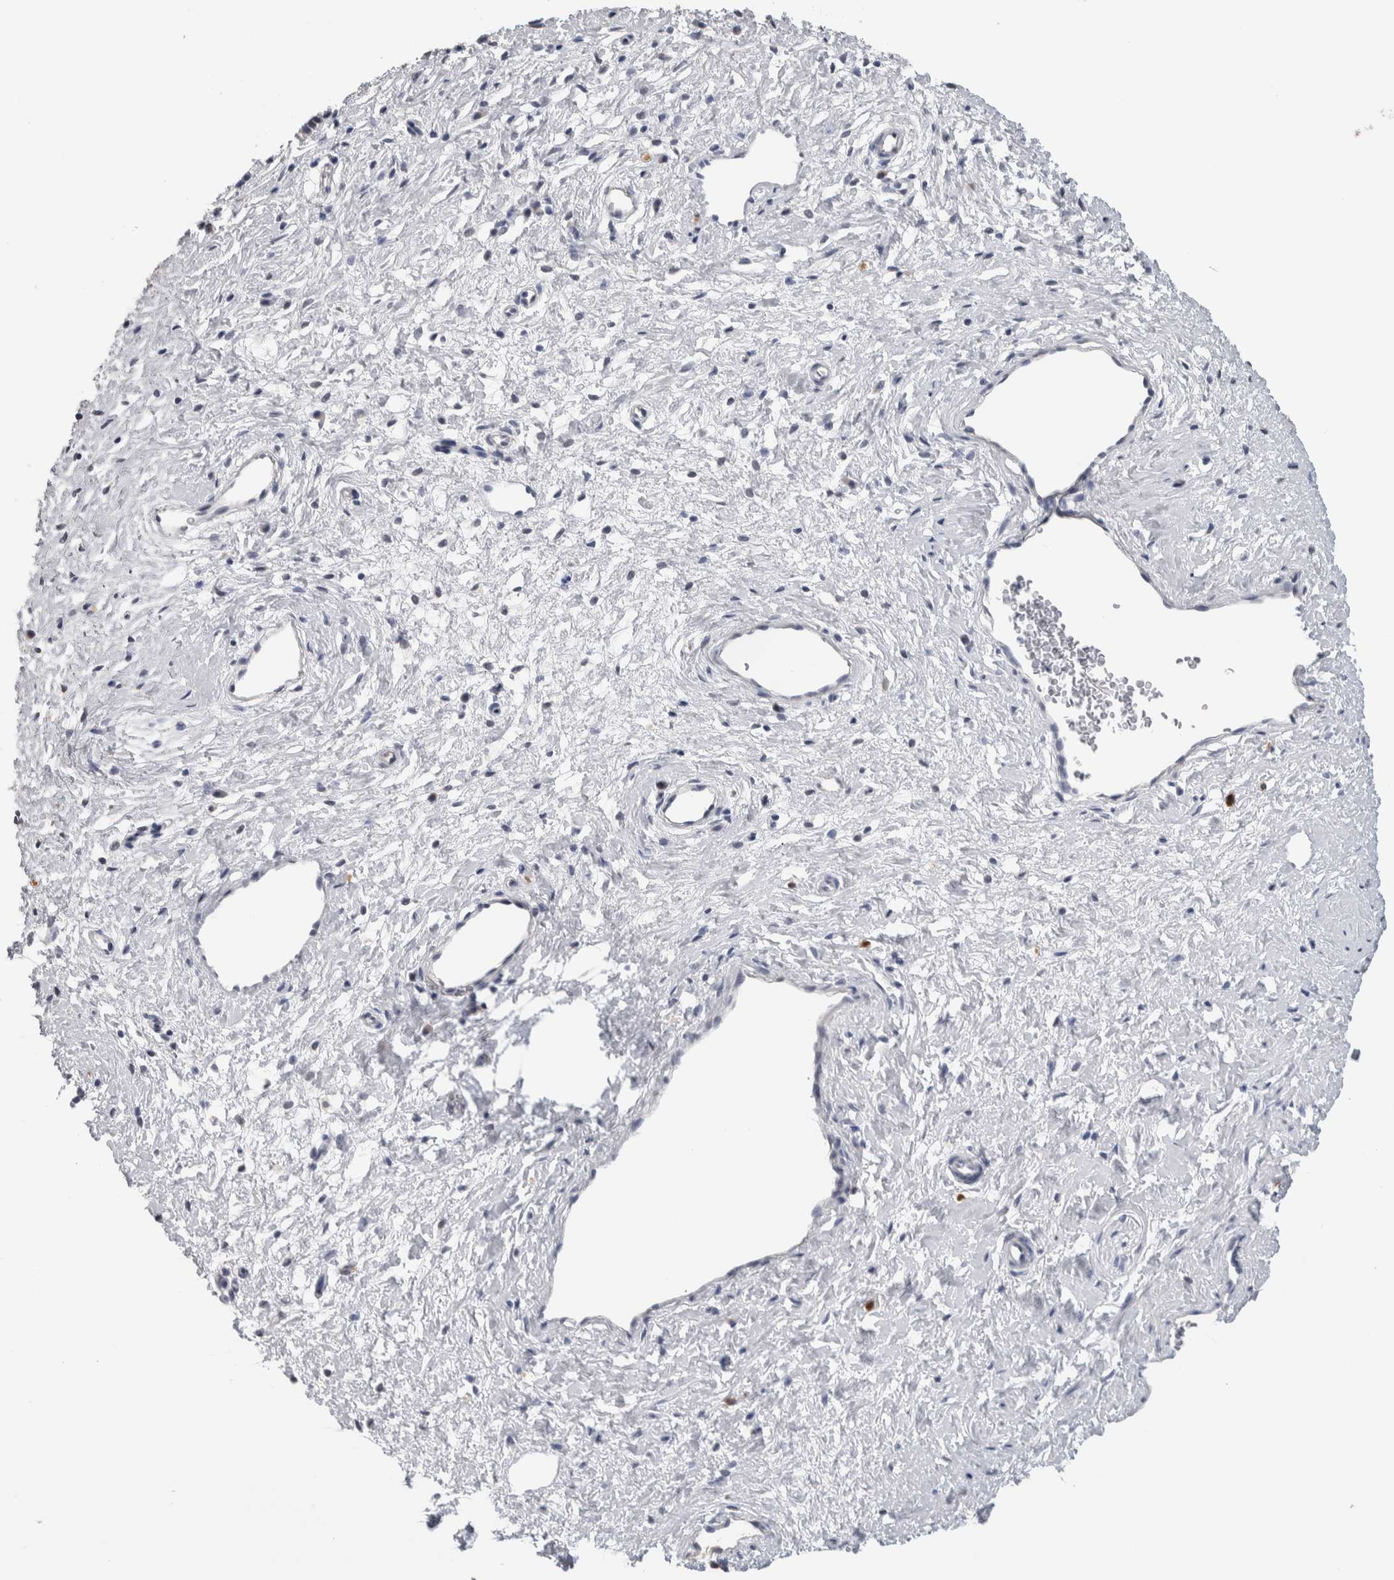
{"staining": {"intensity": "weak", "quantity": "<25%", "location": "cytoplasmic/membranous"}, "tissue": "cervix", "cell_type": "Glandular cells", "image_type": "normal", "snomed": [{"axis": "morphology", "description": "Normal tissue, NOS"}, {"axis": "topography", "description": "Cervix"}], "caption": "IHC of normal human cervix displays no staining in glandular cells.", "gene": "TMEM102", "patient": {"sex": "female", "age": 27}}